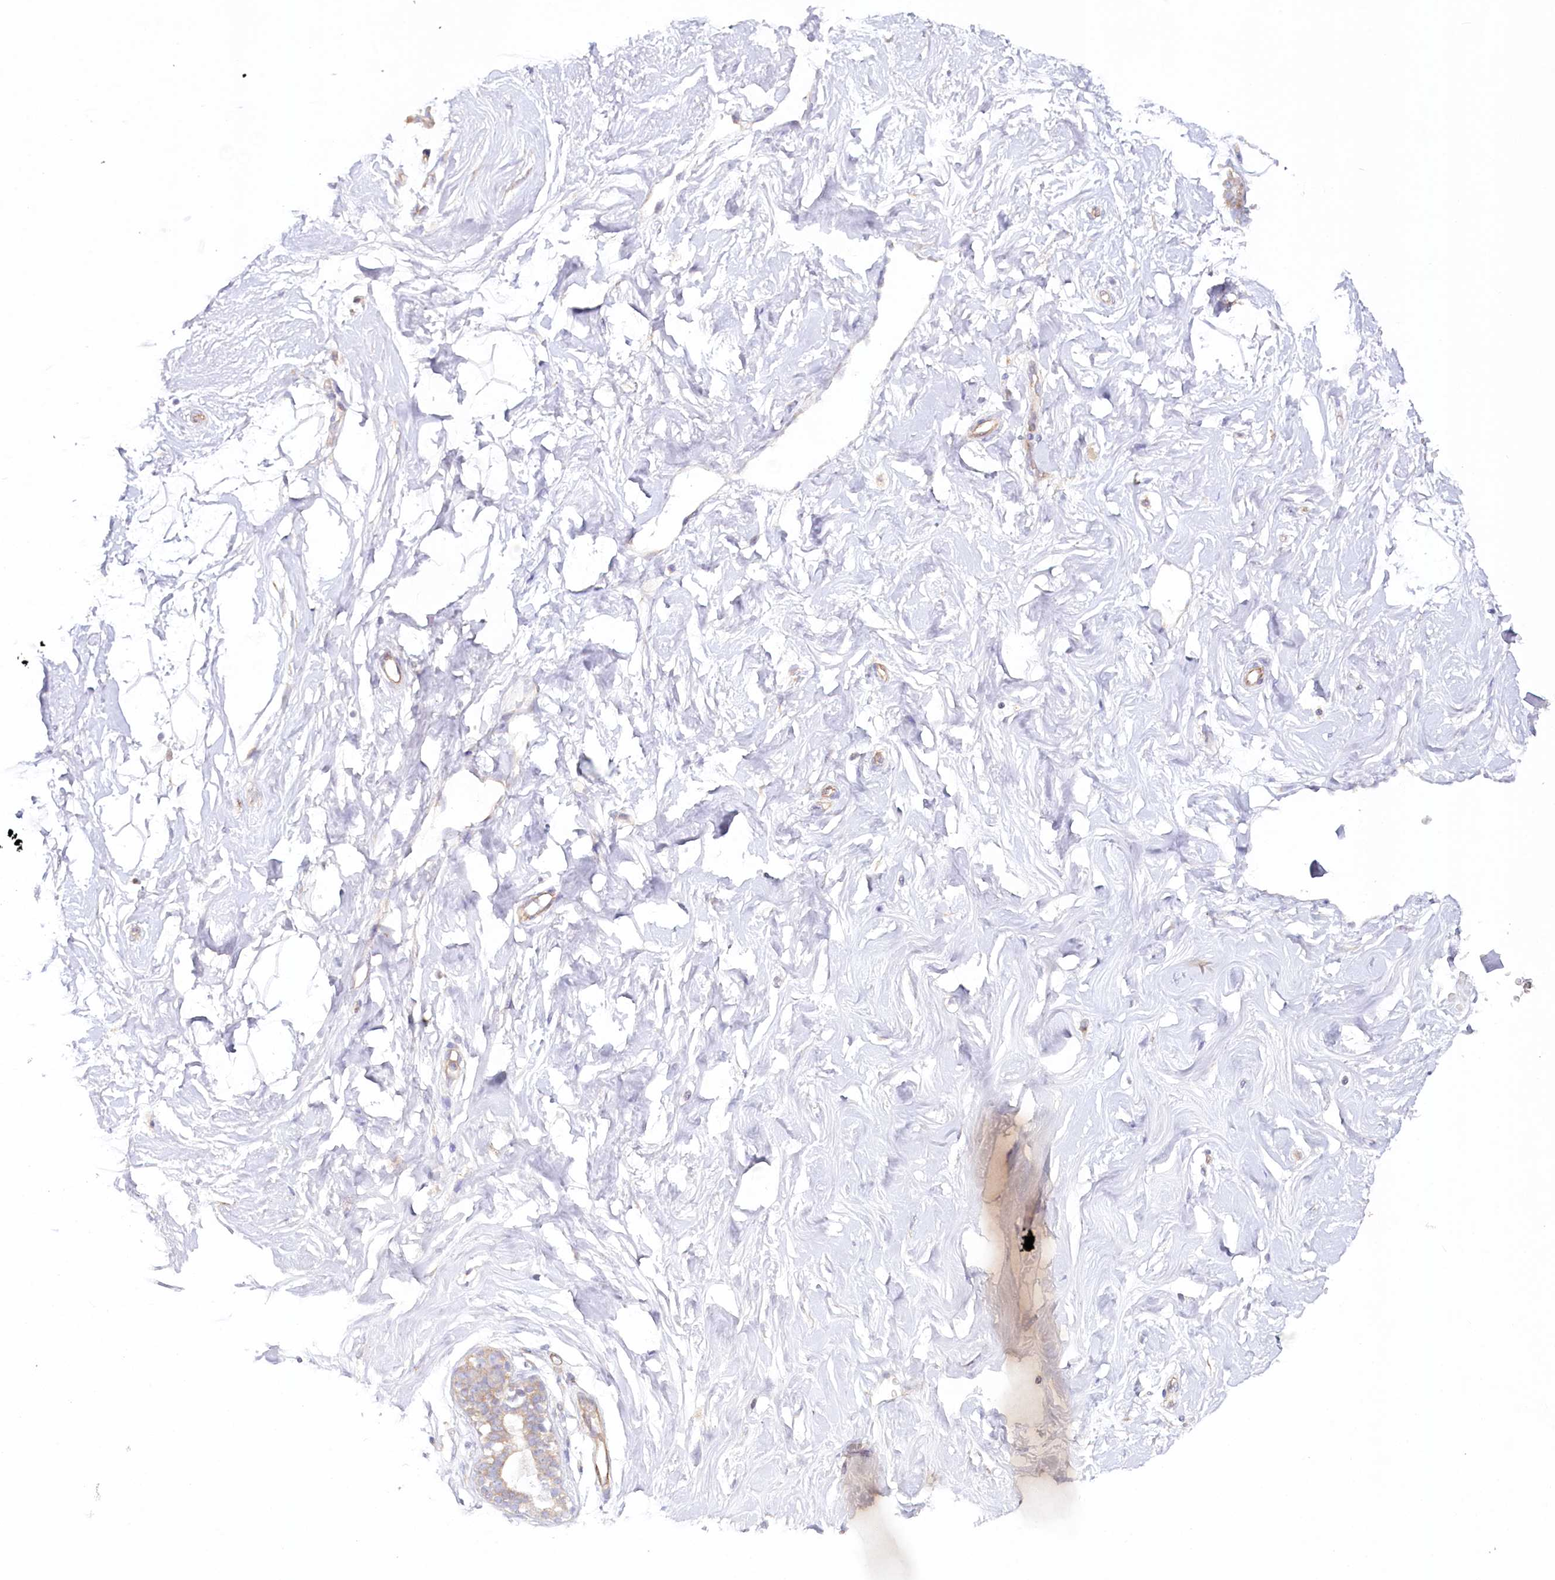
{"staining": {"intensity": "negative", "quantity": "none", "location": "none"}, "tissue": "breast", "cell_type": "Adipocytes", "image_type": "normal", "snomed": [{"axis": "morphology", "description": "Normal tissue, NOS"}, {"axis": "morphology", "description": "Adenoma, NOS"}, {"axis": "topography", "description": "Breast"}], "caption": "IHC of benign breast exhibits no staining in adipocytes.", "gene": "TNIP1", "patient": {"sex": "female", "age": 23}}